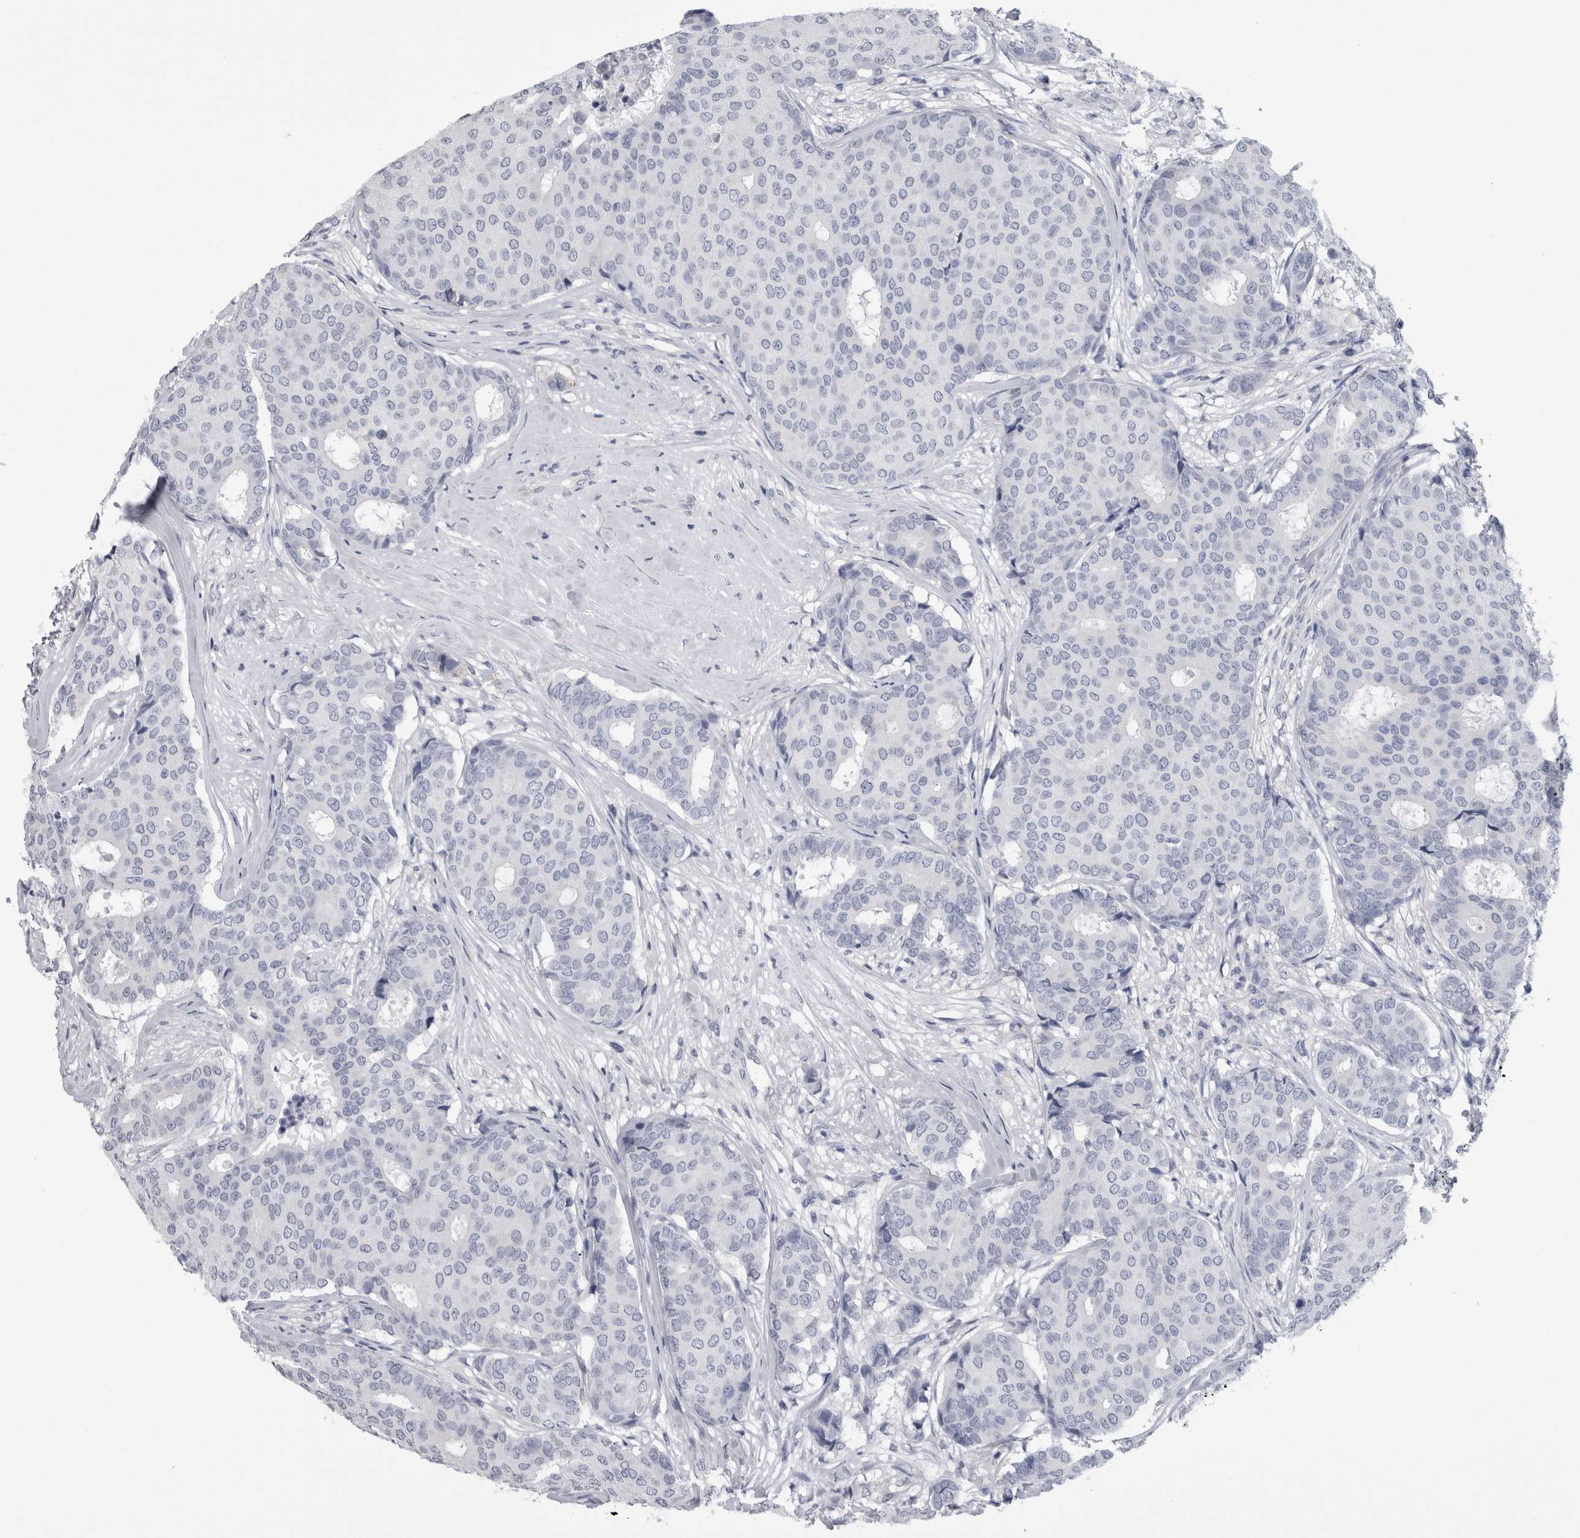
{"staining": {"intensity": "negative", "quantity": "none", "location": "none"}, "tissue": "breast cancer", "cell_type": "Tumor cells", "image_type": "cancer", "snomed": [{"axis": "morphology", "description": "Duct carcinoma"}, {"axis": "topography", "description": "Breast"}], "caption": "Tumor cells show no significant staining in breast cancer (invasive ductal carcinoma).", "gene": "AFMID", "patient": {"sex": "female", "age": 75}}